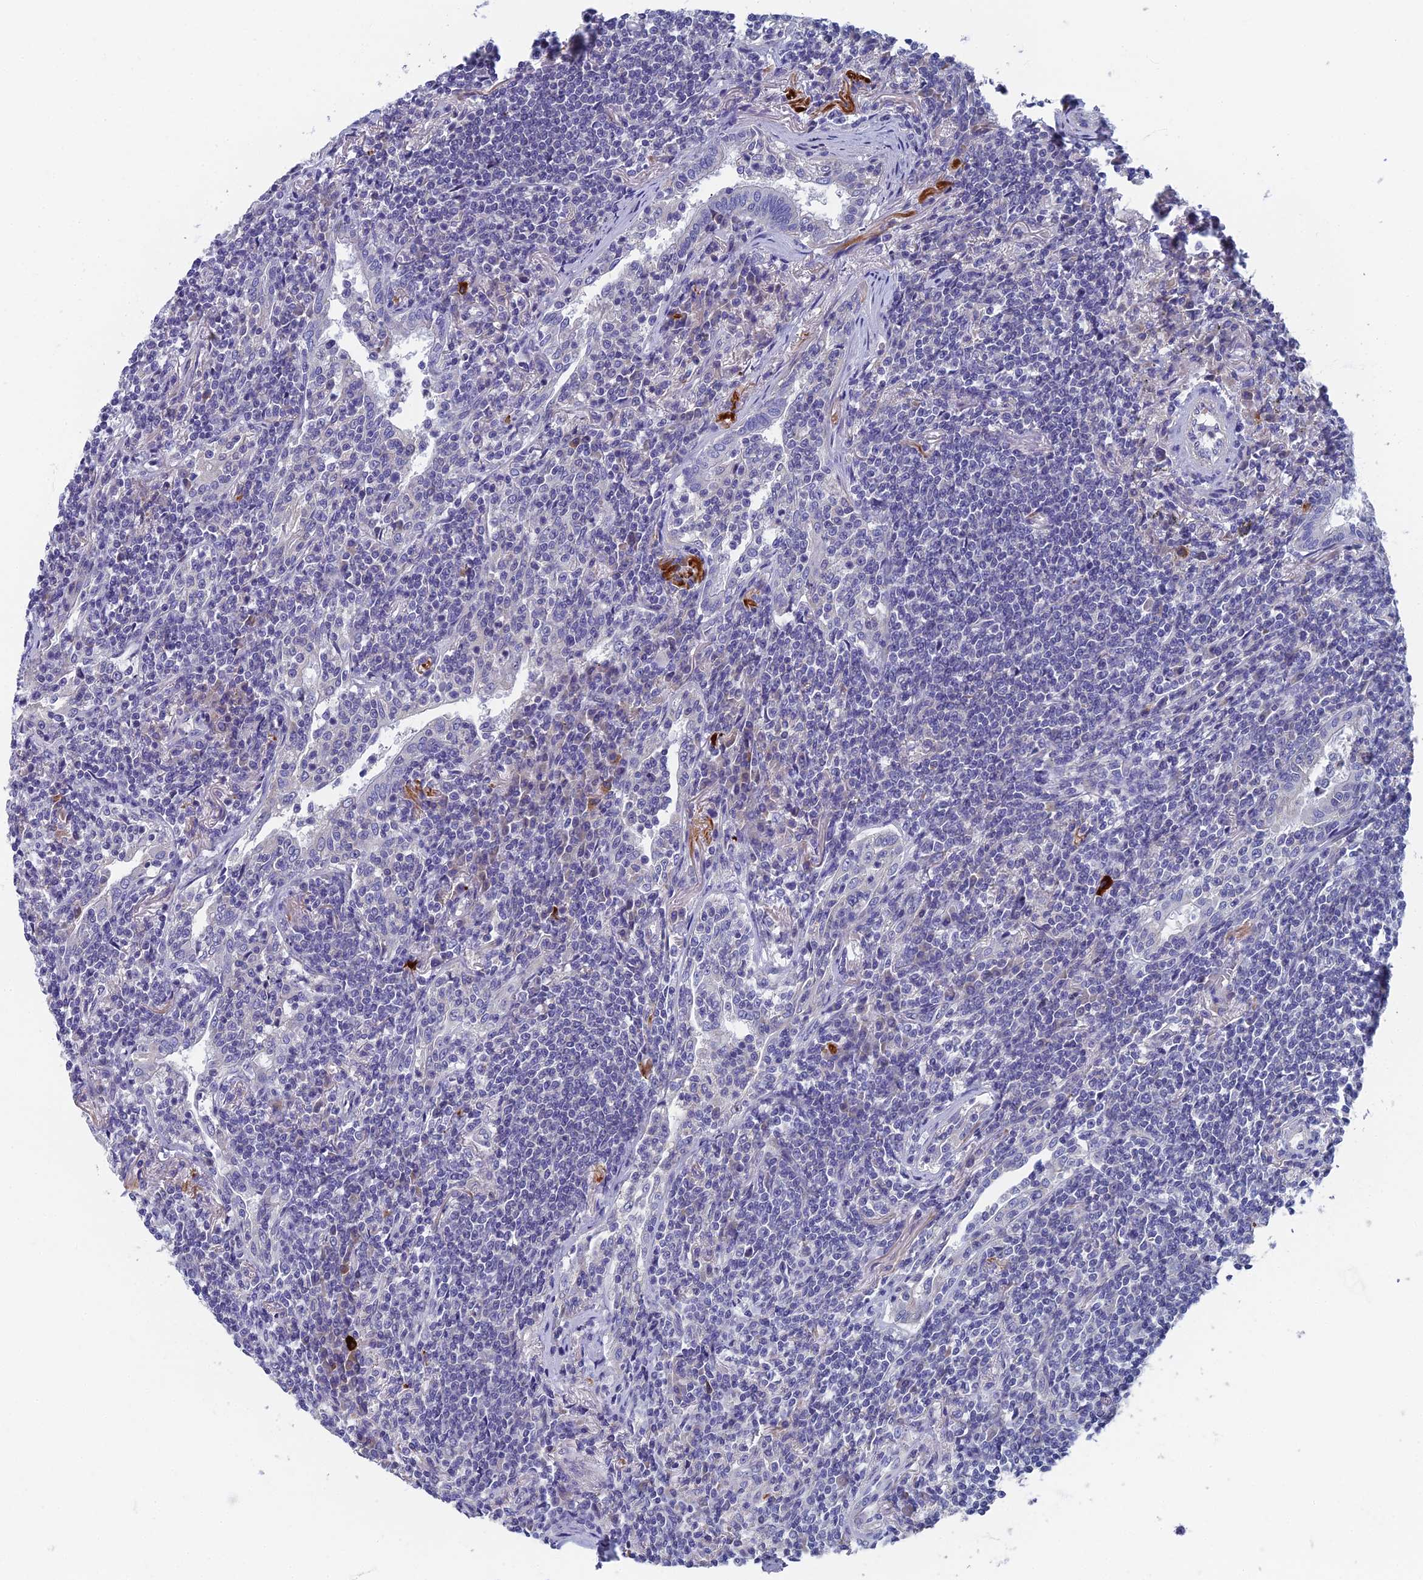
{"staining": {"intensity": "negative", "quantity": "none", "location": "none"}, "tissue": "lymphoma", "cell_type": "Tumor cells", "image_type": "cancer", "snomed": [{"axis": "morphology", "description": "Malignant lymphoma, non-Hodgkin's type, Low grade"}, {"axis": "topography", "description": "Lung"}], "caption": "Immunohistochemical staining of human malignant lymphoma, non-Hodgkin's type (low-grade) reveals no significant positivity in tumor cells.", "gene": "SPIN4", "patient": {"sex": "female", "age": 71}}